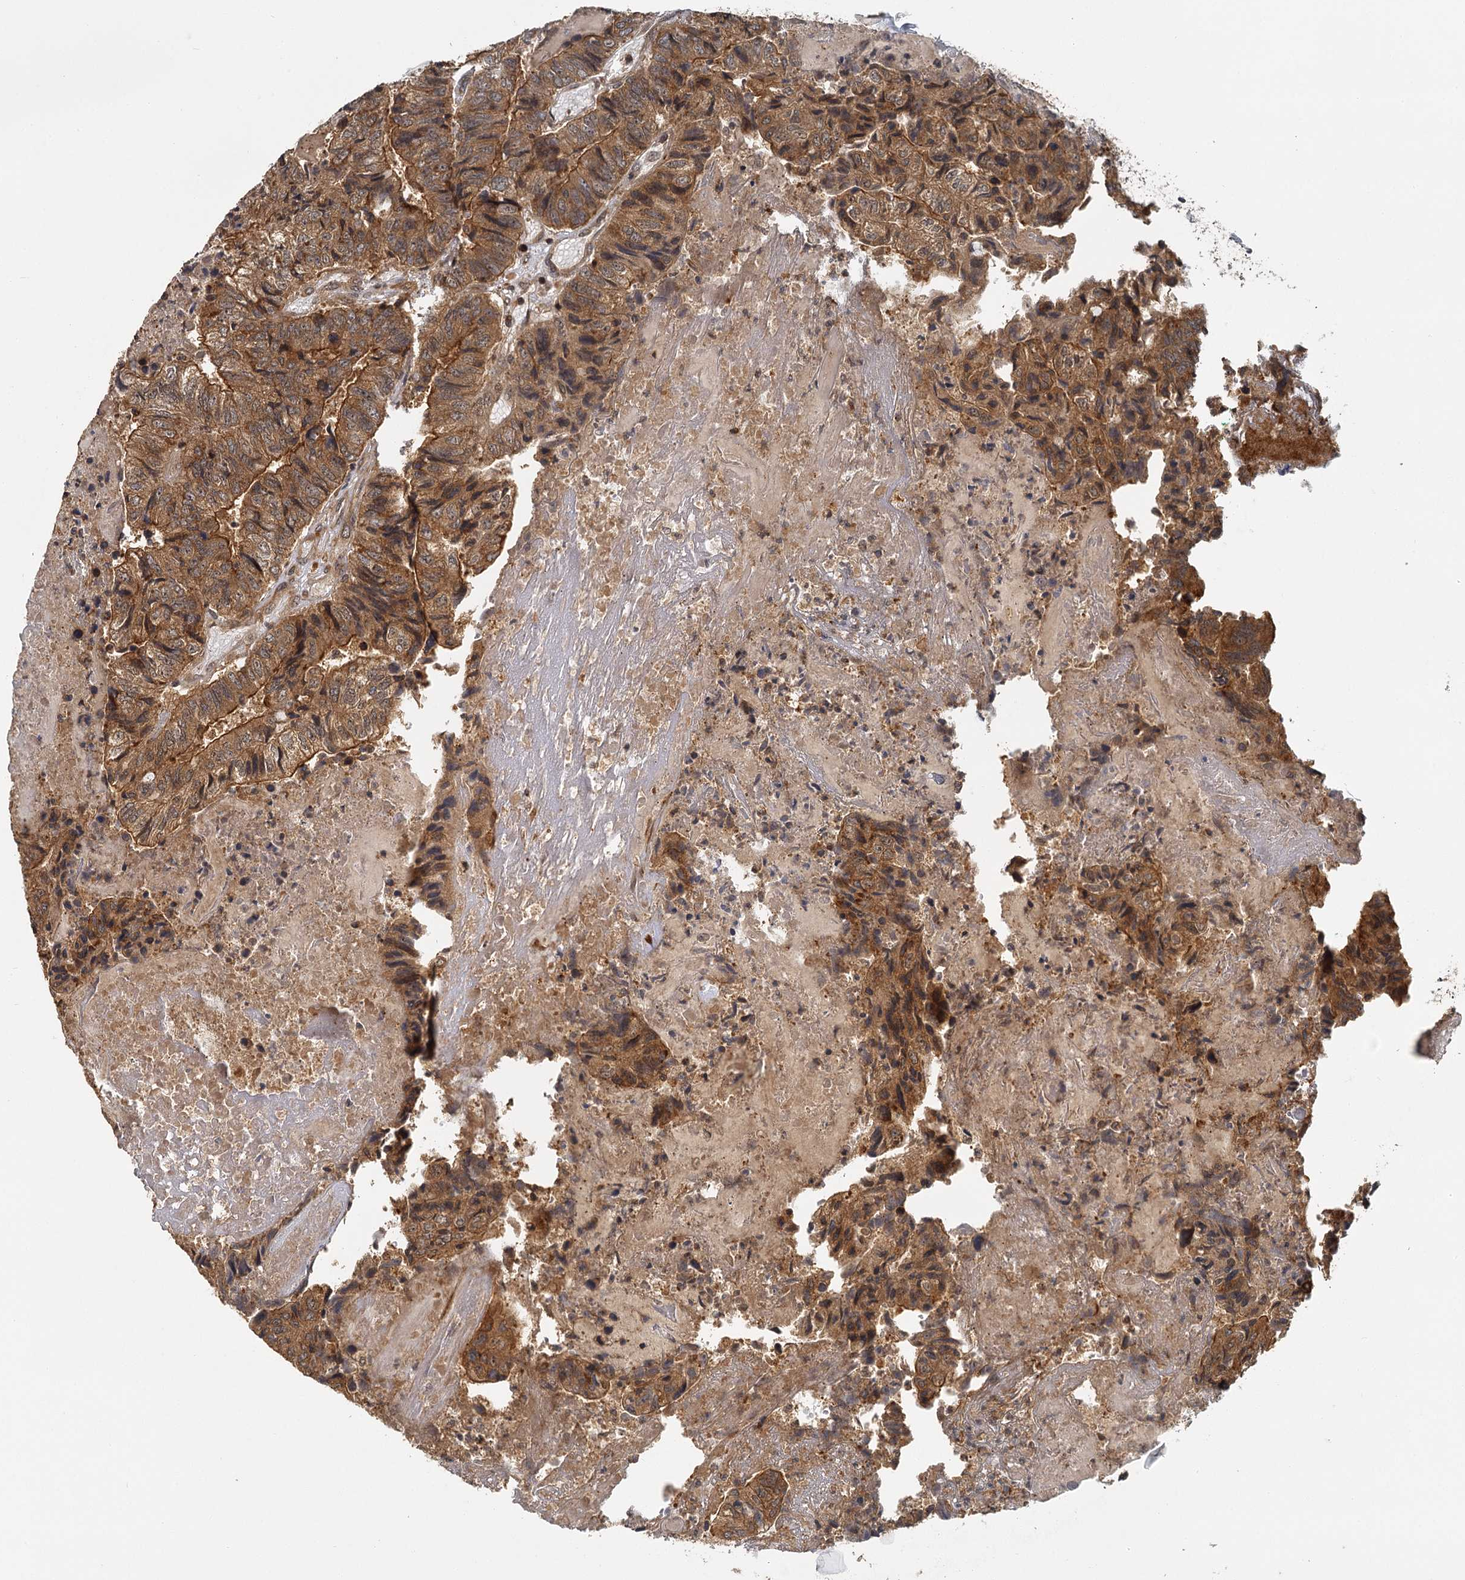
{"staining": {"intensity": "moderate", "quantity": ">75%", "location": "cytoplasmic/membranous,nuclear"}, "tissue": "colorectal cancer", "cell_type": "Tumor cells", "image_type": "cancer", "snomed": [{"axis": "morphology", "description": "Adenocarcinoma, NOS"}, {"axis": "topography", "description": "Colon"}], "caption": "An immunohistochemistry (IHC) photomicrograph of tumor tissue is shown. Protein staining in brown labels moderate cytoplasmic/membranous and nuclear positivity in colorectal cancer within tumor cells. The staining is performed using DAB brown chromogen to label protein expression. The nuclei are counter-stained blue using hematoxylin.", "gene": "ZNF549", "patient": {"sex": "female", "age": 67}}